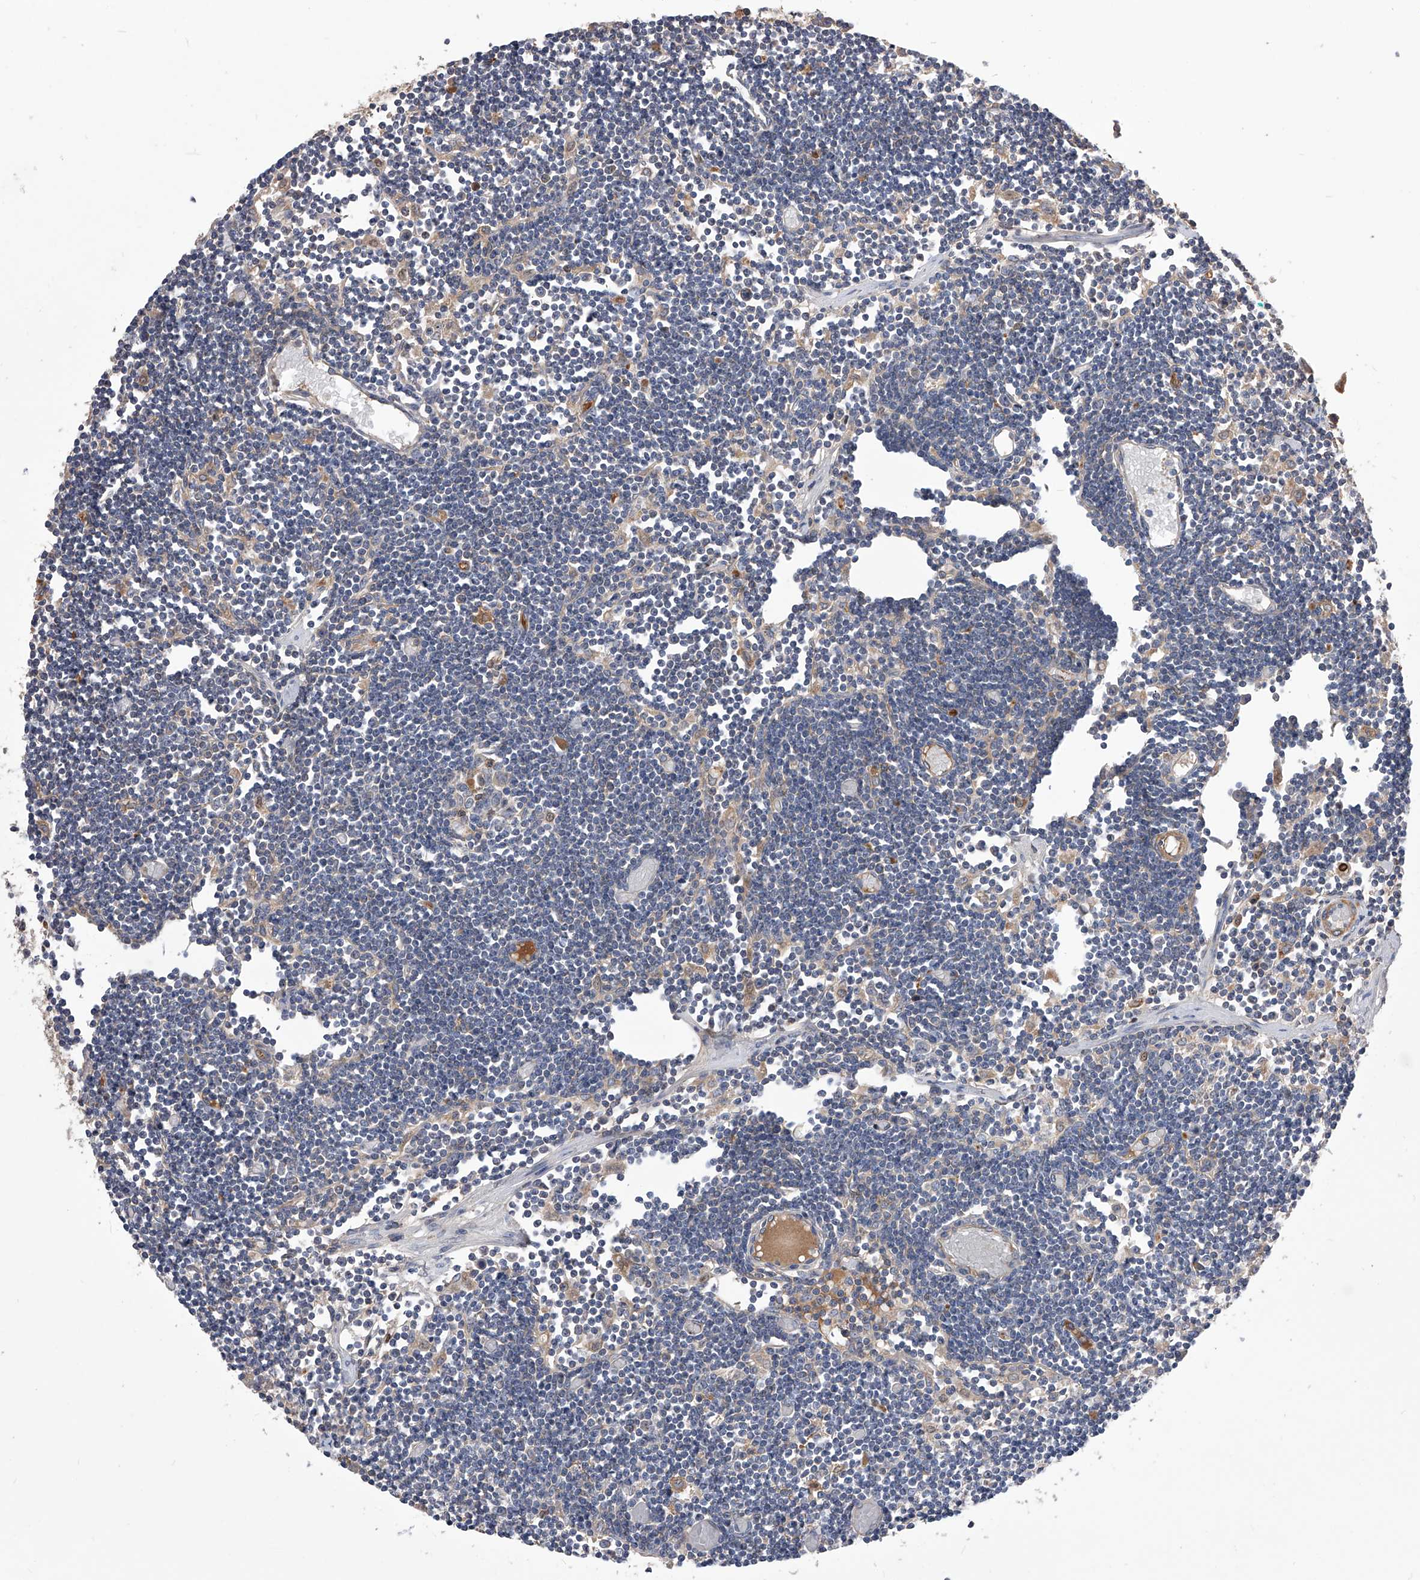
{"staining": {"intensity": "weak", "quantity": "25%-75%", "location": "cytoplasmic/membranous"}, "tissue": "lymph node", "cell_type": "Germinal center cells", "image_type": "normal", "snomed": [{"axis": "morphology", "description": "Normal tissue, NOS"}, {"axis": "topography", "description": "Lymph node"}], "caption": "Brown immunohistochemical staining in unremarkable lymph node demonstrates weak cytoplasmic/membranous staining in approximately 25%-75% of germinal center cells.", "gene": "CUL7", "patient": {"sex": "female", "age": 11}}